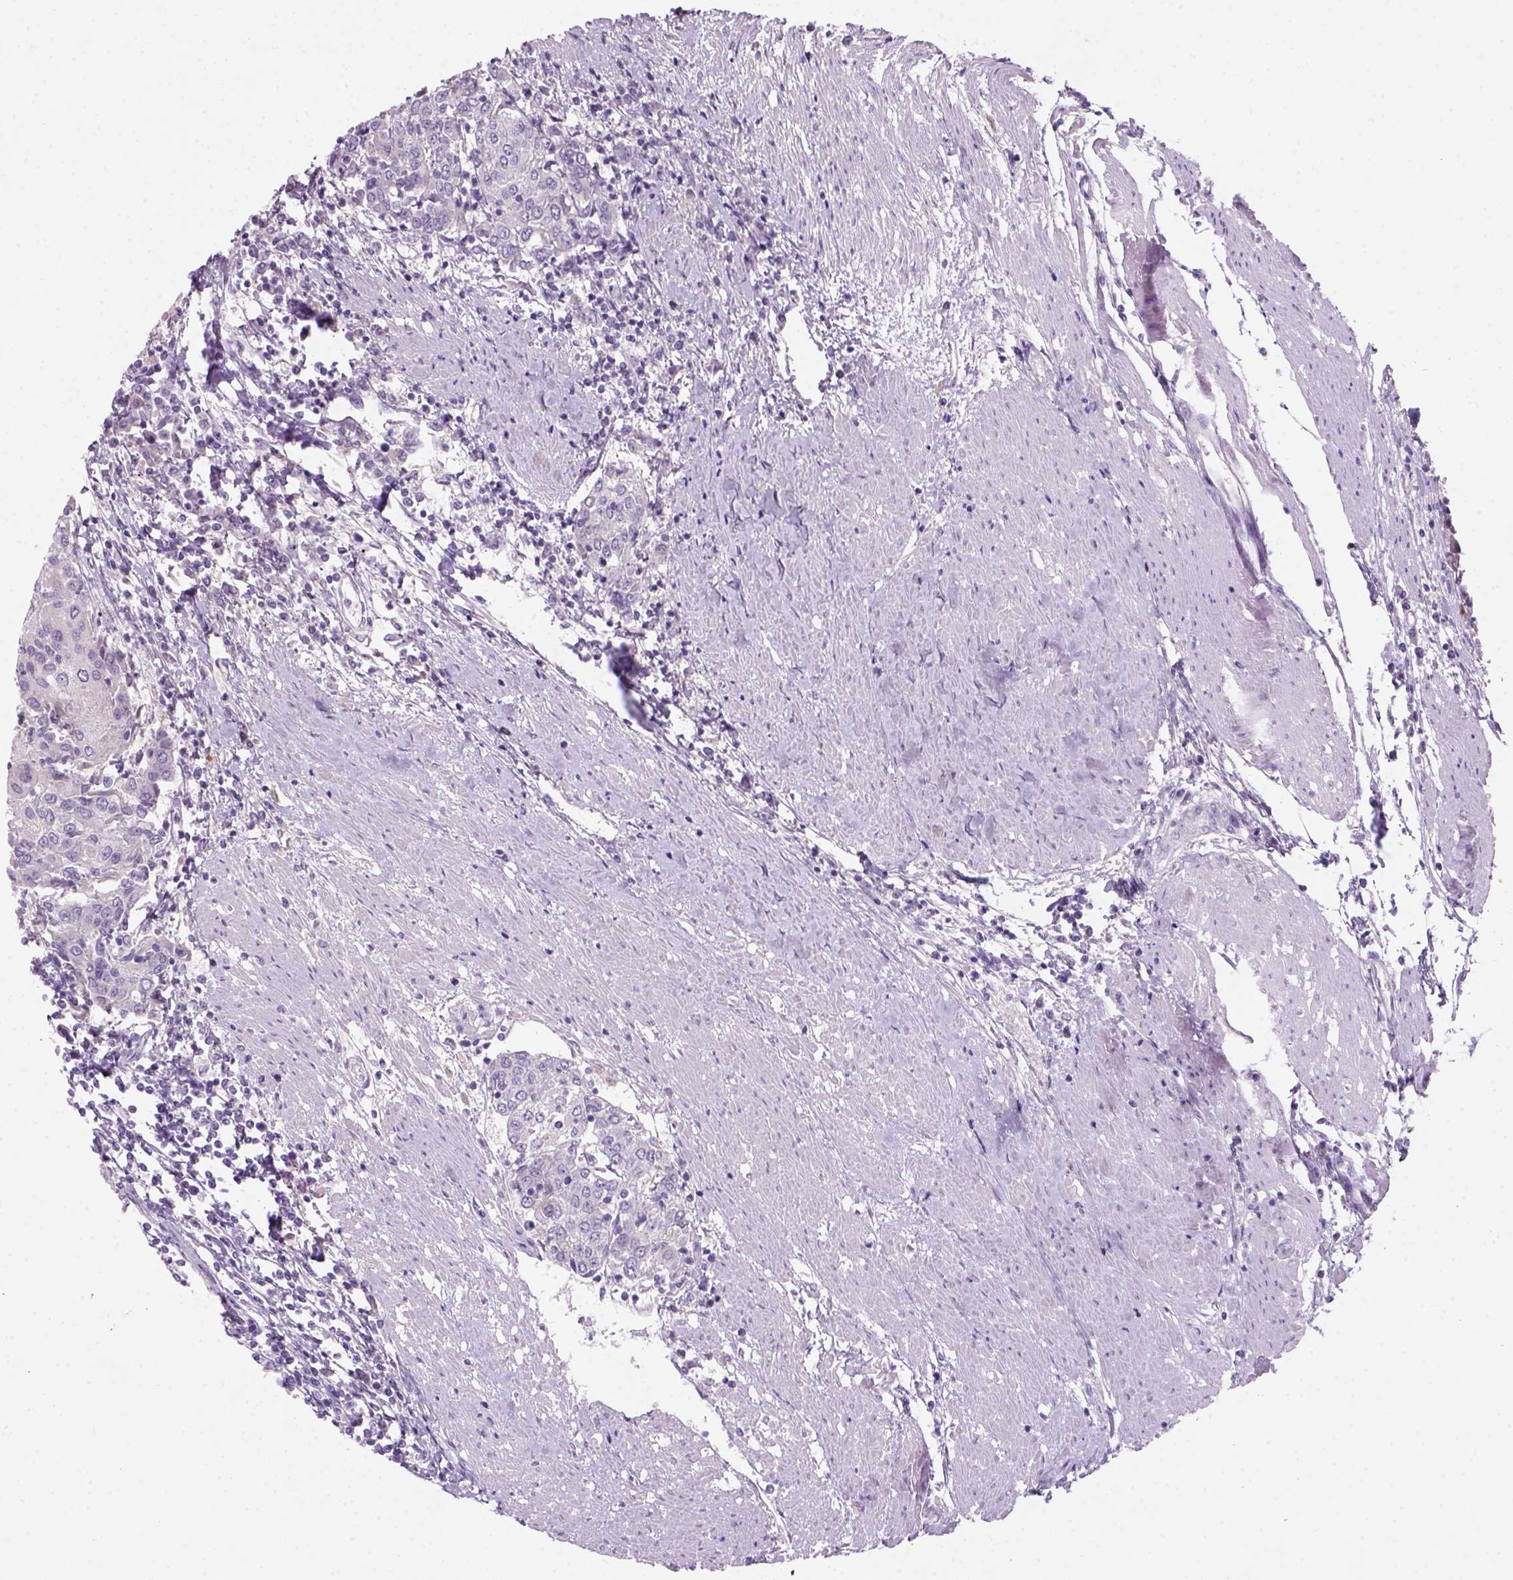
{"staining": {"intensity": "negative", "quantity": "none", "location": "none"}, "tissue": "urothelial cancer", "cell_type": "Tumor cells", "image_type": "cancer", "snomed": [{"axis": "morphology", "description": "Urothelial carcinoma, High grade"}, {"axis": "topography", "description": "Urinary bladder"}], "caption": "Human urothelial cancer stained for a protein using immunohistochemistry (IHC) shows no staining in tumor cells.", "gene": "ZMAT4", "patient": {"sex": "female", "age": 85}}